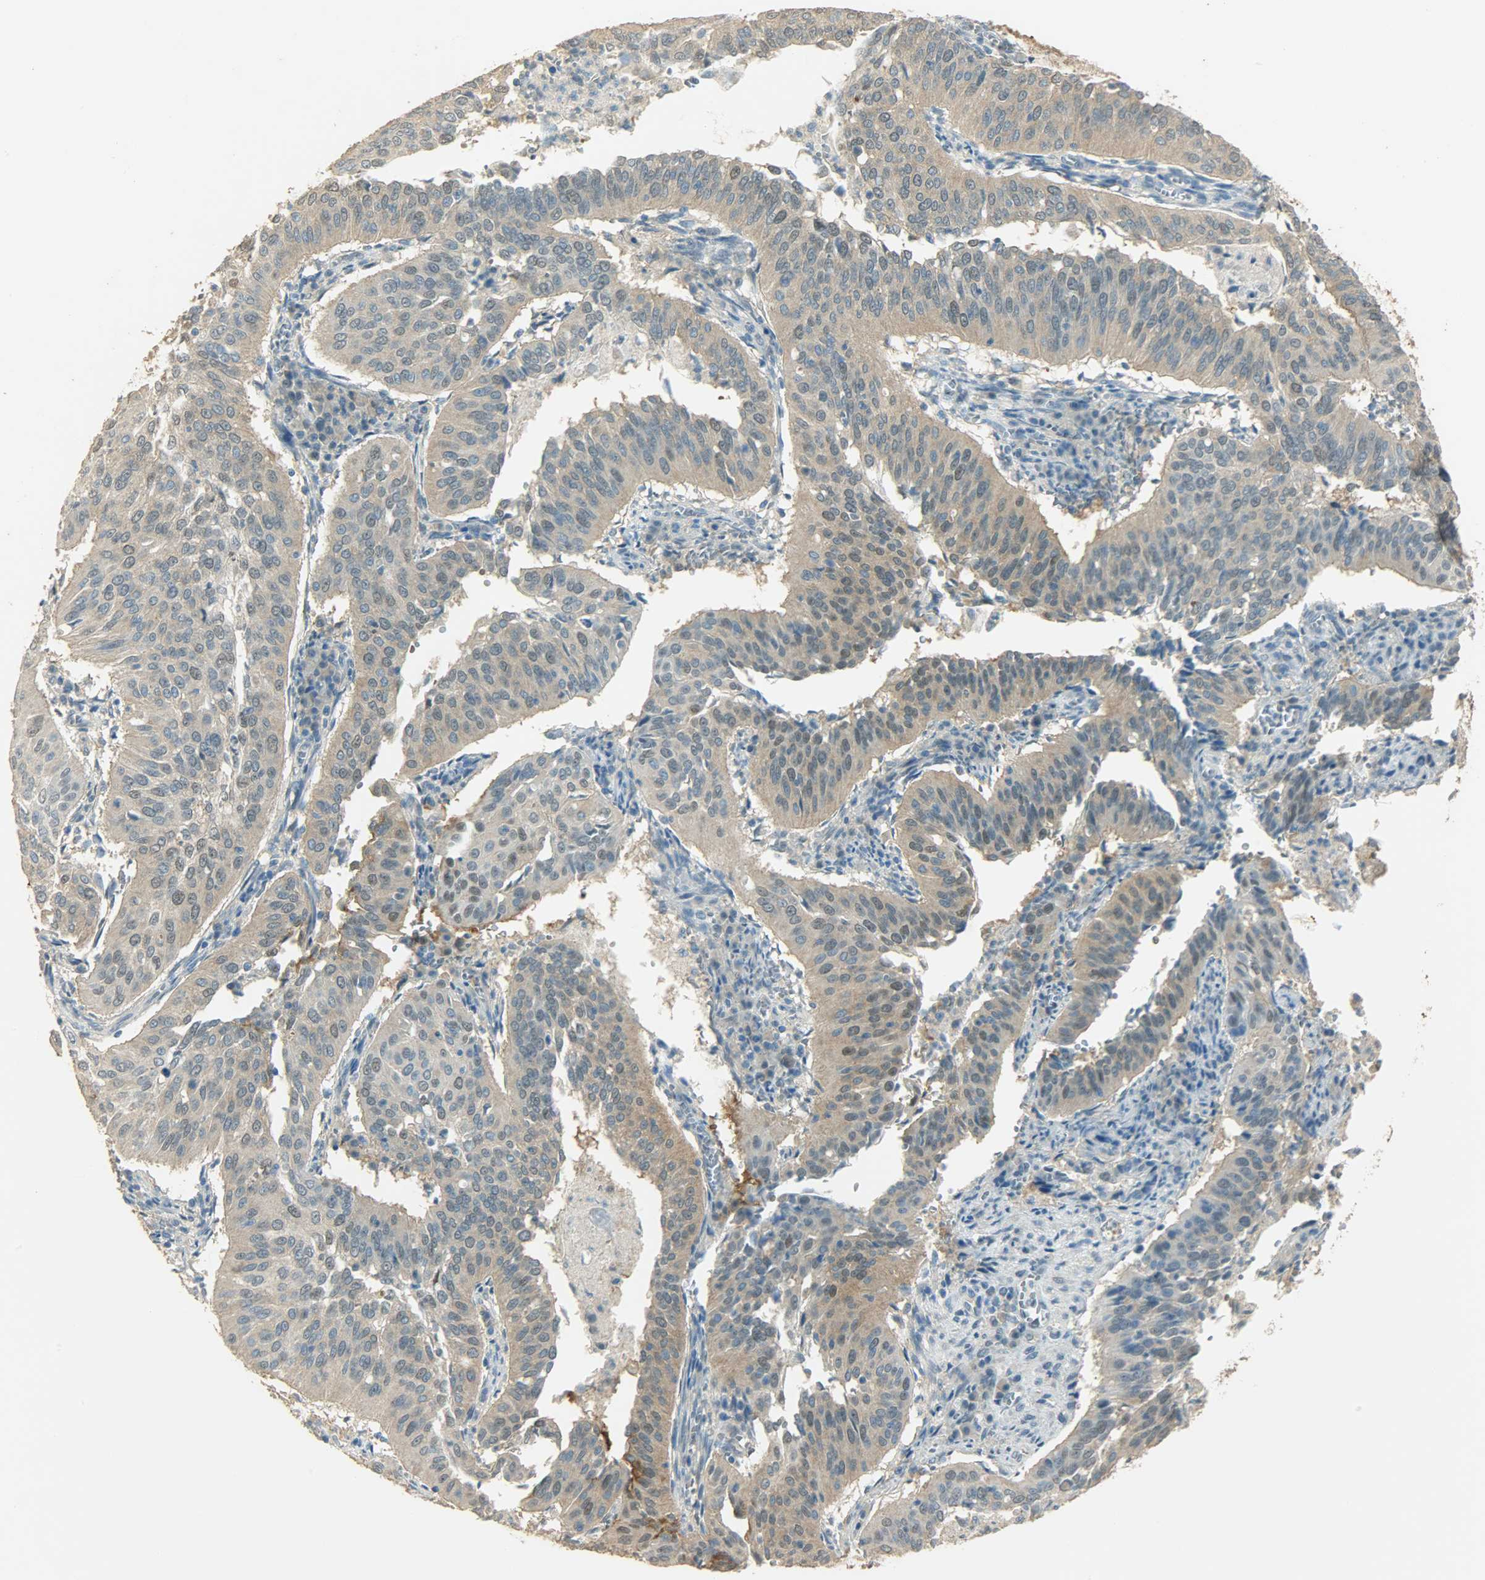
{"staining": {"intensity": "weak", "quantity": "<25%", "location": "cytoplasmic/membranous,nuclear"}, "tissue": "cervical cancer", "cell_type": "Tumor cells", "image_type": "cancer", "snomed": [{"axis": "morphology", "description": "Squamous cell carcinoma, NOS"}, {"axis": "topography", "description": "Cervix"}], "caption": "Immunohistochemistry photomicrograph of cervical cancer (squamous cell carcinoma) stained for a protein (brown), which reveals no staining in tumor cells. The staining is performed using DAB (3,3'-diaminobenzidine) brown chromogen with nuclei counter-stained in using hematoxylin.", "gene": "PRMT5", "patient": {"sex": "female", "age": 39}}